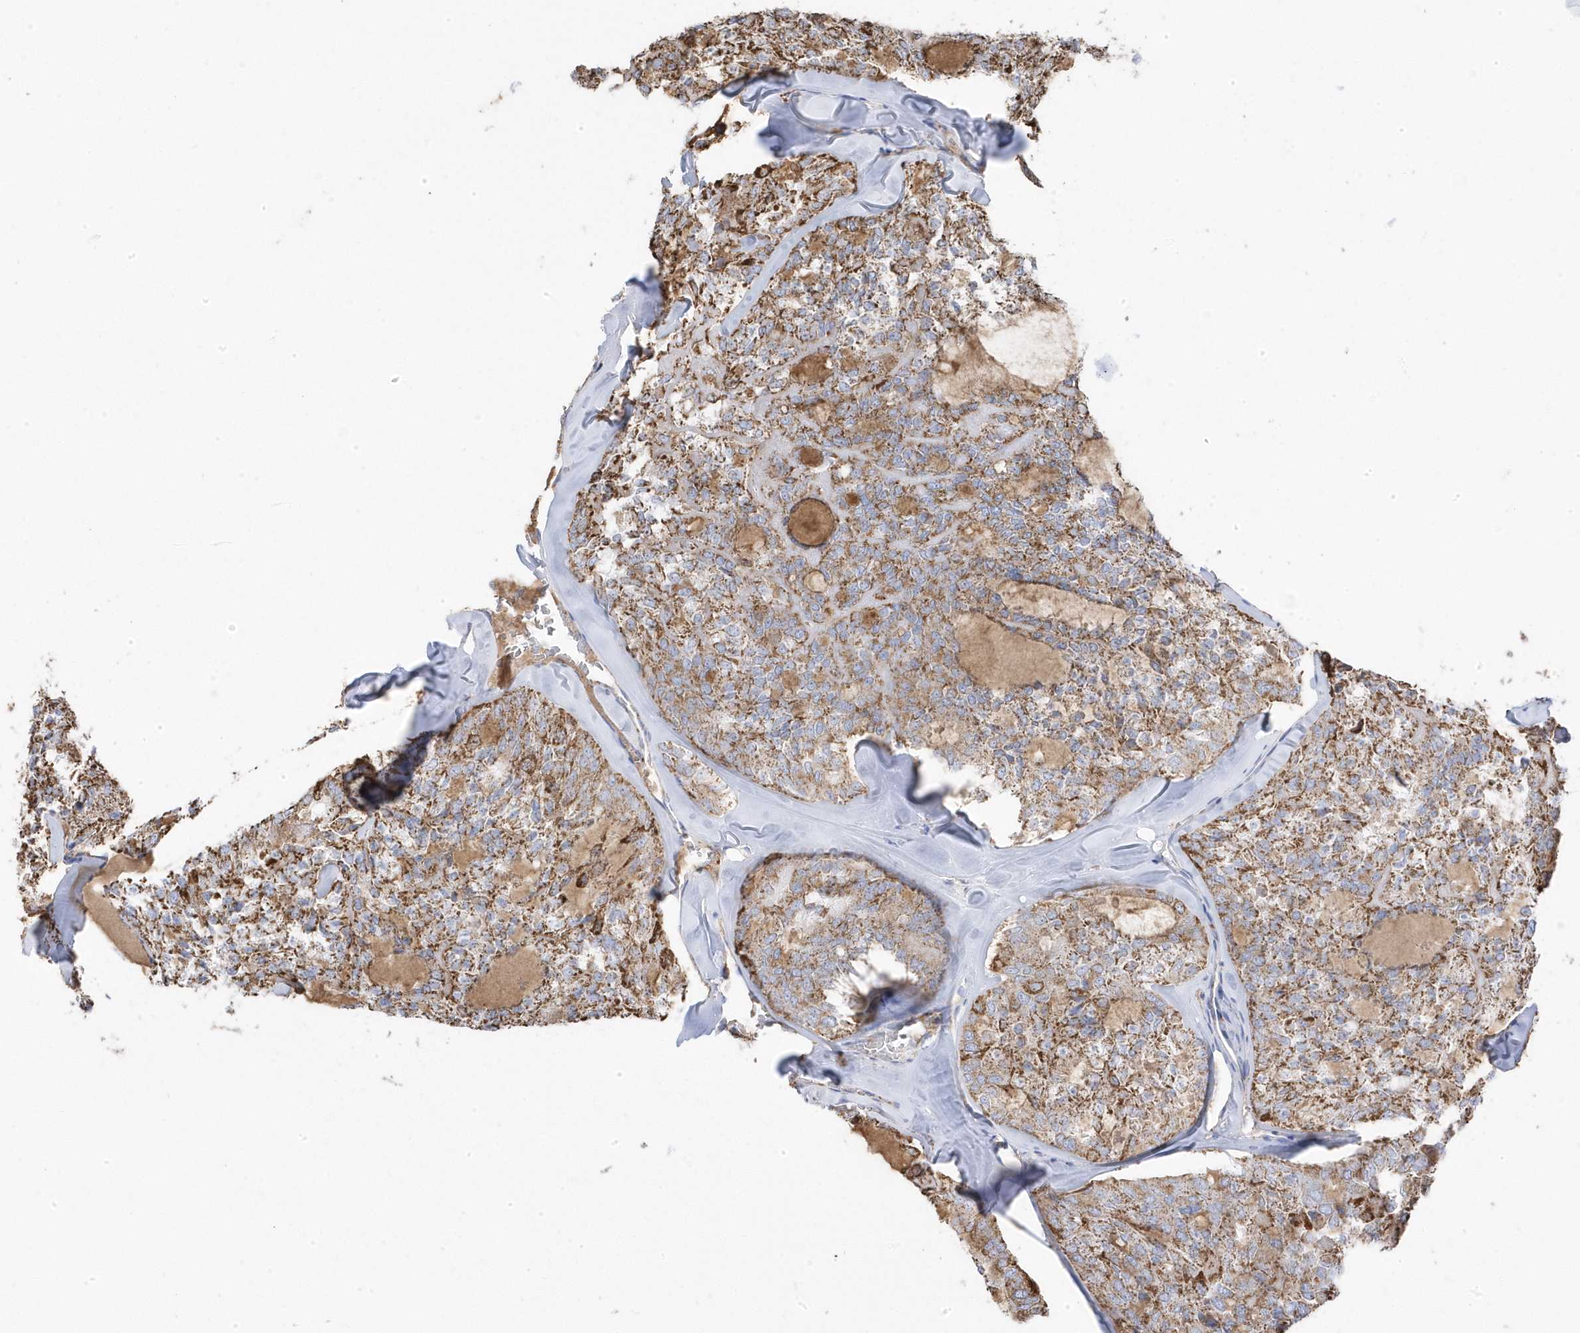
{"staining": {"intensity": "moderate", "quantity": ">75%", "location": "cytoplasmic/membranous"}, "tissue": "thyroid cancer", "cell_type": "Tumor cells", "image_type": "cancer", "snomed": [{"axis": "morphology", "description": "Follicular adenoma carcinoma, NOS"}, {"axis": "topography", "description": "Thyroid gland"}], "caption": "A brown stain highlights moderate cytoplasmic/membranous expression of a protein in follicular adenoma carcinoma (thyroid) tumor cells.", "gene": "GTPBP8", "patient": {"sex": "male", "age": 75}}